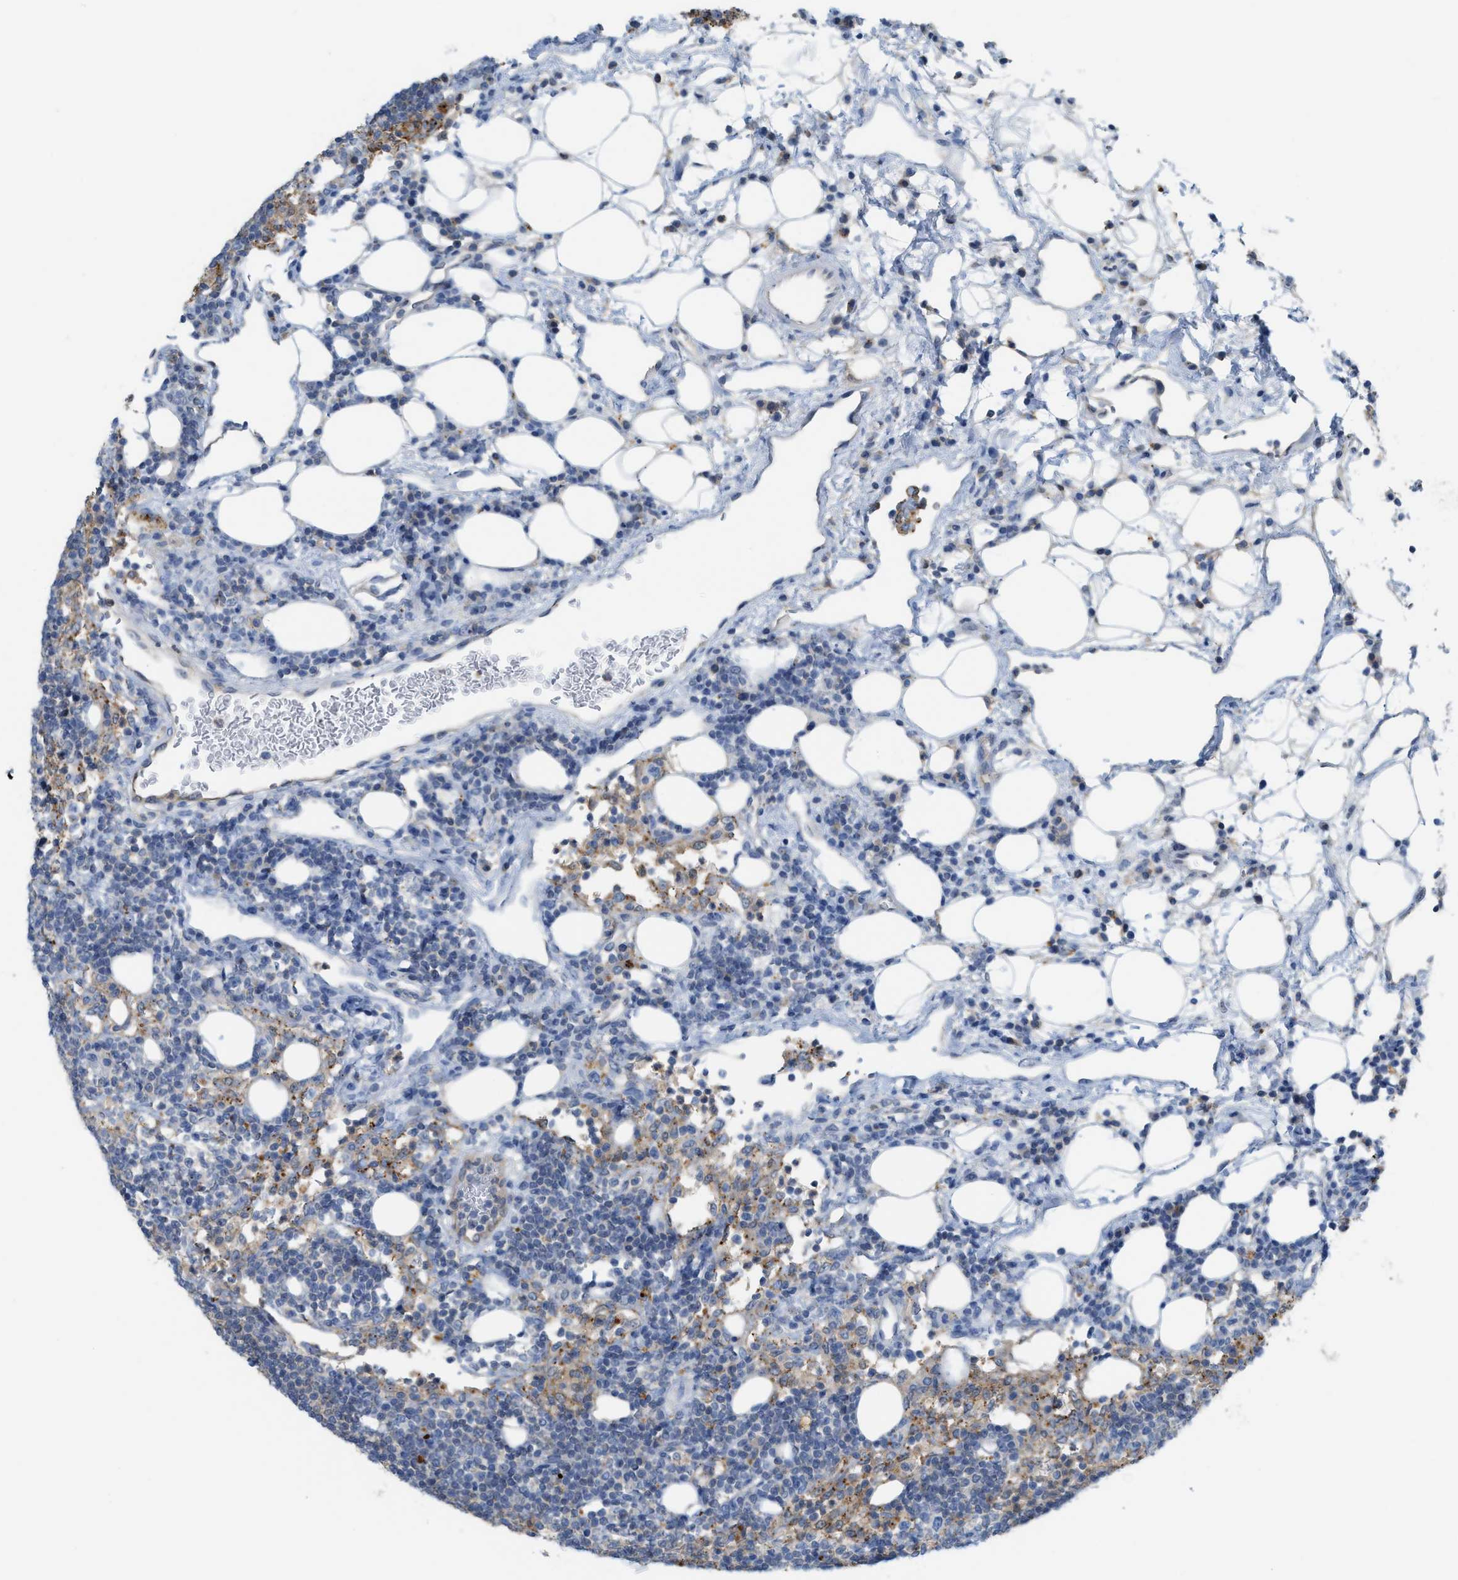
{"staining": {"intensity": "weak", "quantity": "25%-75%", "location": "cytoplasmic/membranous"}, "tissue": "lymph node", "cell_type": "Germinal center cells", "image_type": "normal", "snomed": [{"axis": "morphology", "description": "Normal tissue, NOS"}, {"axis": "morphology", "description": "Carcinoid, malignant, NOS"}, {"axis": "topography", "description": "Lymph node"}], "caption": "A photomicrograph of human lymph node stained for a protein exhibits weak cytoplasmic/membranous brown staining in germinal center cells.", "gene": "CSTB", "patient": {"sex": "male", "age": 47}}